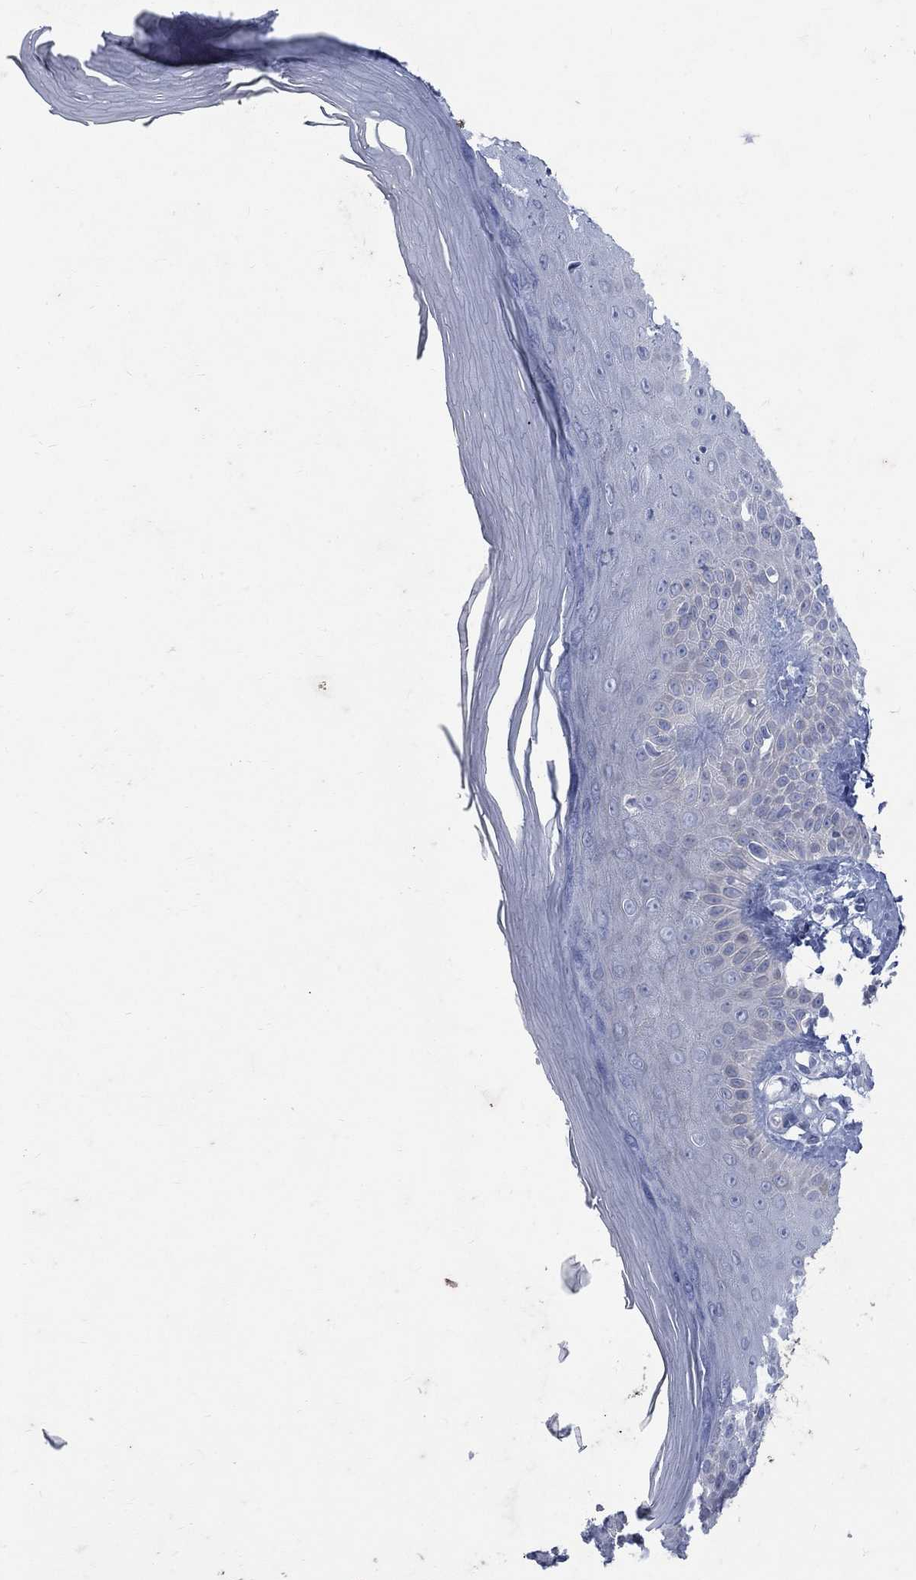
{"staining": {"intensity": "negative", "quantity": "none", "location": "none"}, "tissue": "skin", "cell_type": "Fibroblasts", "image_type": "normal", "snomed": [{"axis": "morphology", "description": "Normal tissue, NOS"}, {"axis": "morphology", "description": "Inflammation, NOS"}, {"axis": "morphology", "description": "Fibrosis, NOS"}, {"axis": "topography", "description": "Skin"}], "caption": "DAB immunohistochemical staining of unremarkable skin reveals no significant staining in fibroblasts. The staining is performed using DAB brown chromogen with nuclei counter-stained in using hematoxylin.", "gene": "RFTN2", "patient": {"sex": "male", "age": 71}}